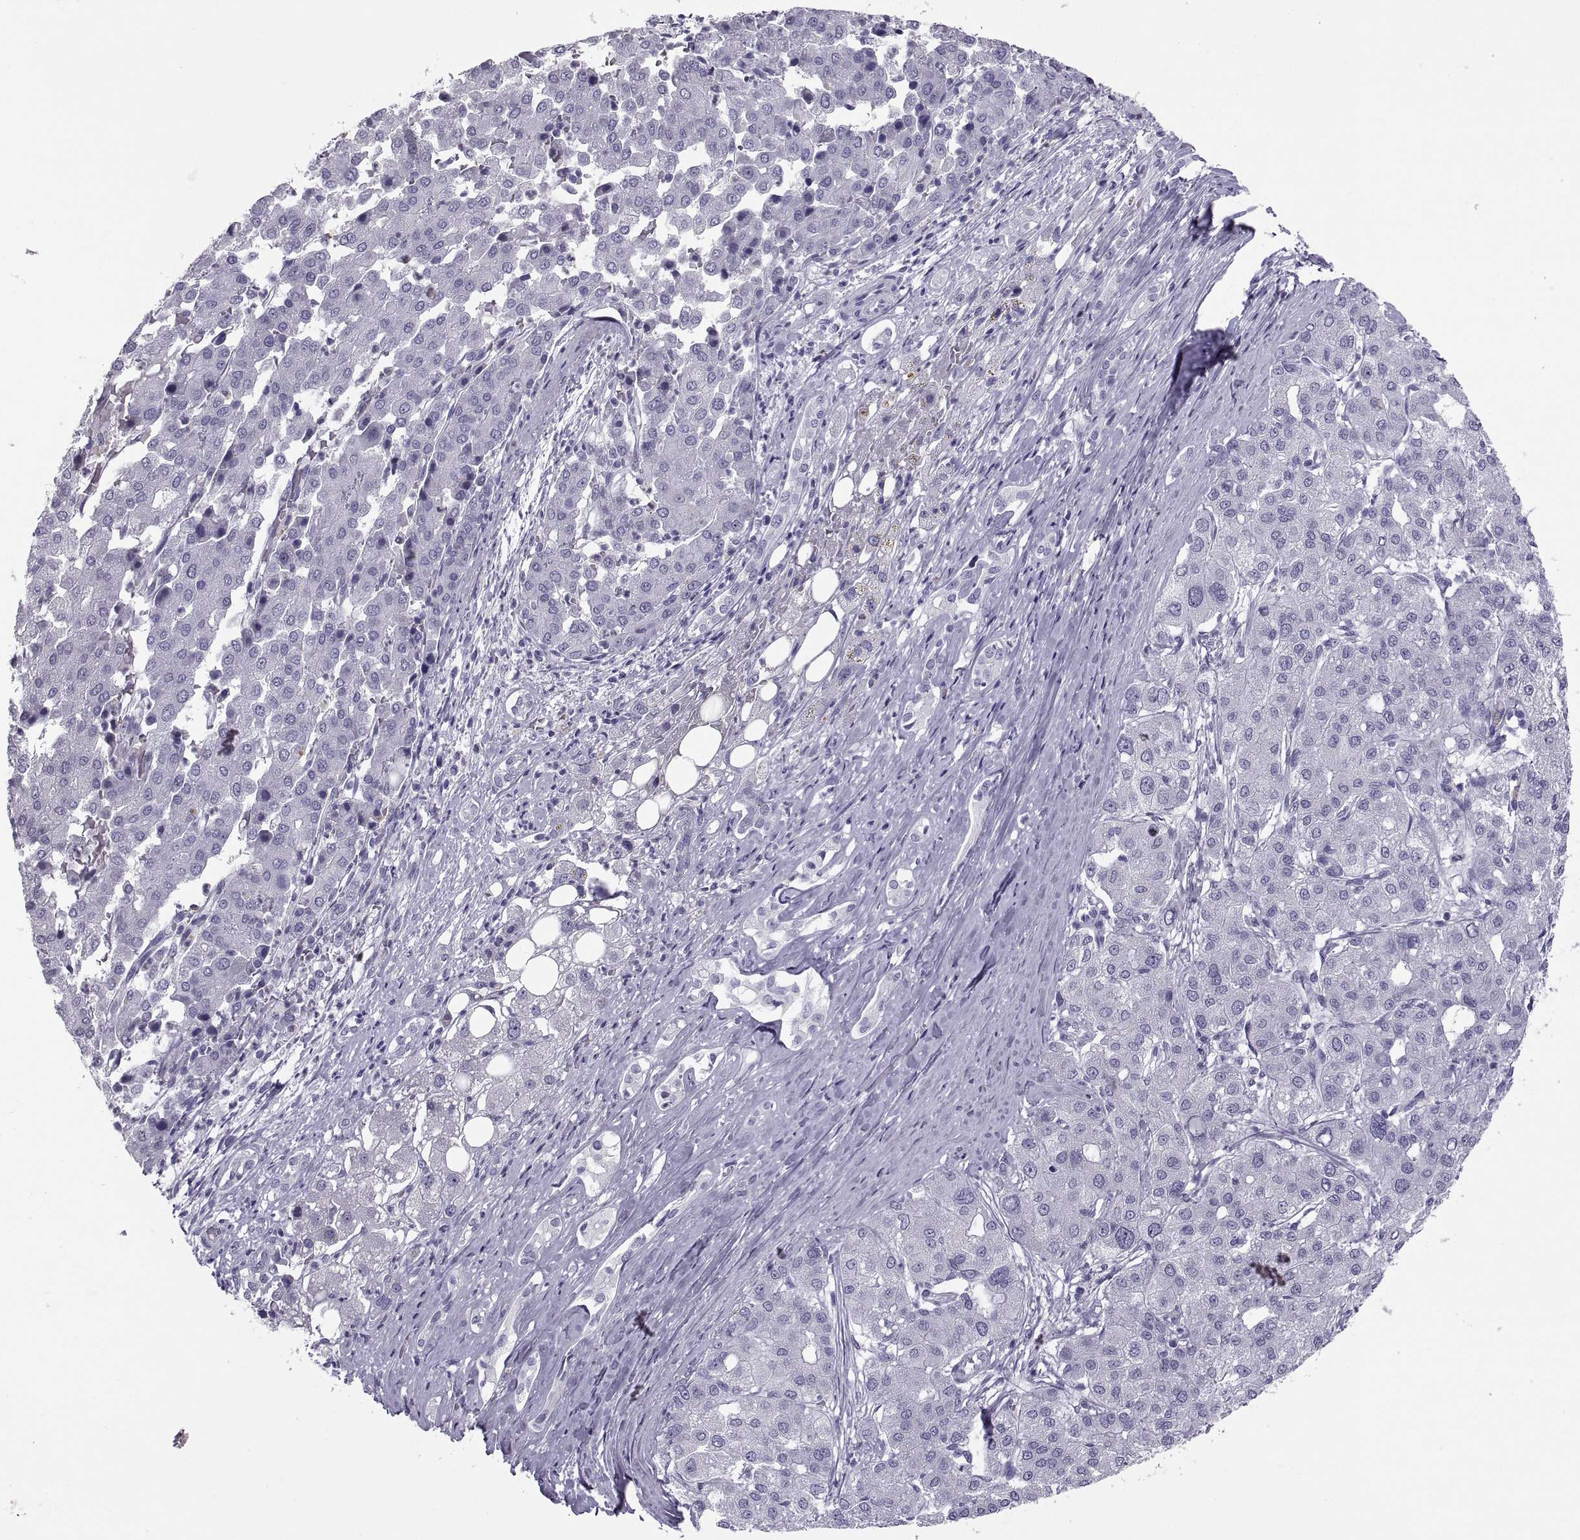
{"staining": {"intensity": "negative", "quantity": "none", "location": "none"}, "tissue": "liver cancer", "cell_type": "Tumor cells", "image_type": "cancer", "snomed": [{"axis": "morphology", "description": "Carcinoma, Hepatocellular, NOS"}, {"axis": "topography", "description": "Liver"}], "caption": "Immunohistochemical staining of liver cancer (hepatocellular carcinoma) reveals no significant positivity in tumor cells. (DAB (3,3'-diaminobenzidine) immunohistochemistry (IHC) visualized using brightfield microscopy, high magnification).", "gene": "C3orf22", "patient": {"sex": "male", "age": 65}}